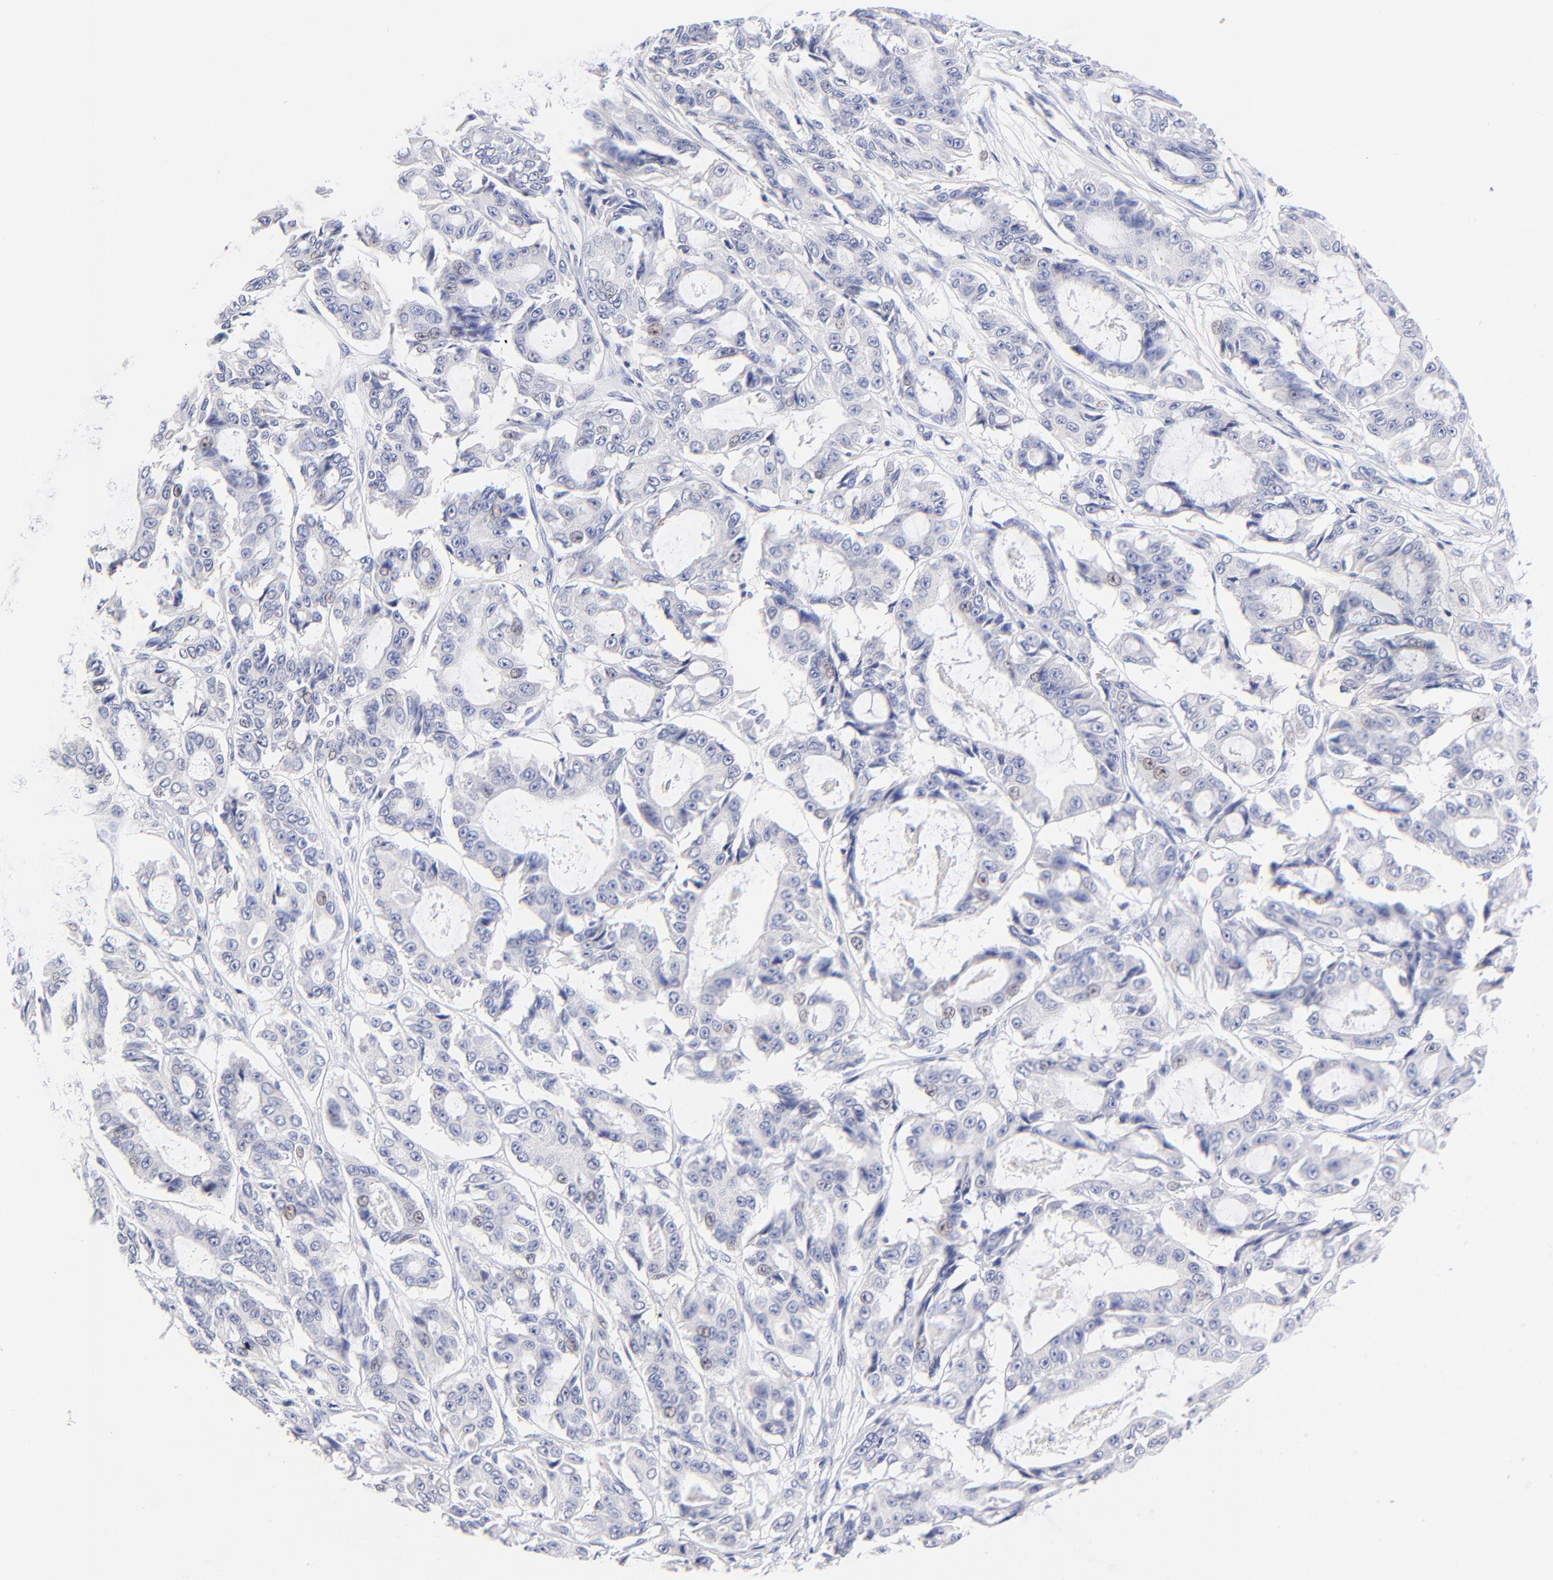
{"staining": {"intensity": "negative", "quantity": "none", "location": "none"}, "tissue": "ovarian cancer", "cell_type": "Tumor cells", "image_type": "cancer", "snomed": [{"axis": "morphology", "description": "Carcinoma, endometroid"}, {"axis": "topography", "description": "Ovary"}], "caption": "Tumor cells show no significant protein expression in endometroid carcinoma (ovarian). (DAB (3,3'-diaminobenzidine) immunohistochemistry (IHC) visualized using brightfield microscopy, high magnification).", "gene": "EBP", "patient": {"sex": "female", "age": 61}}